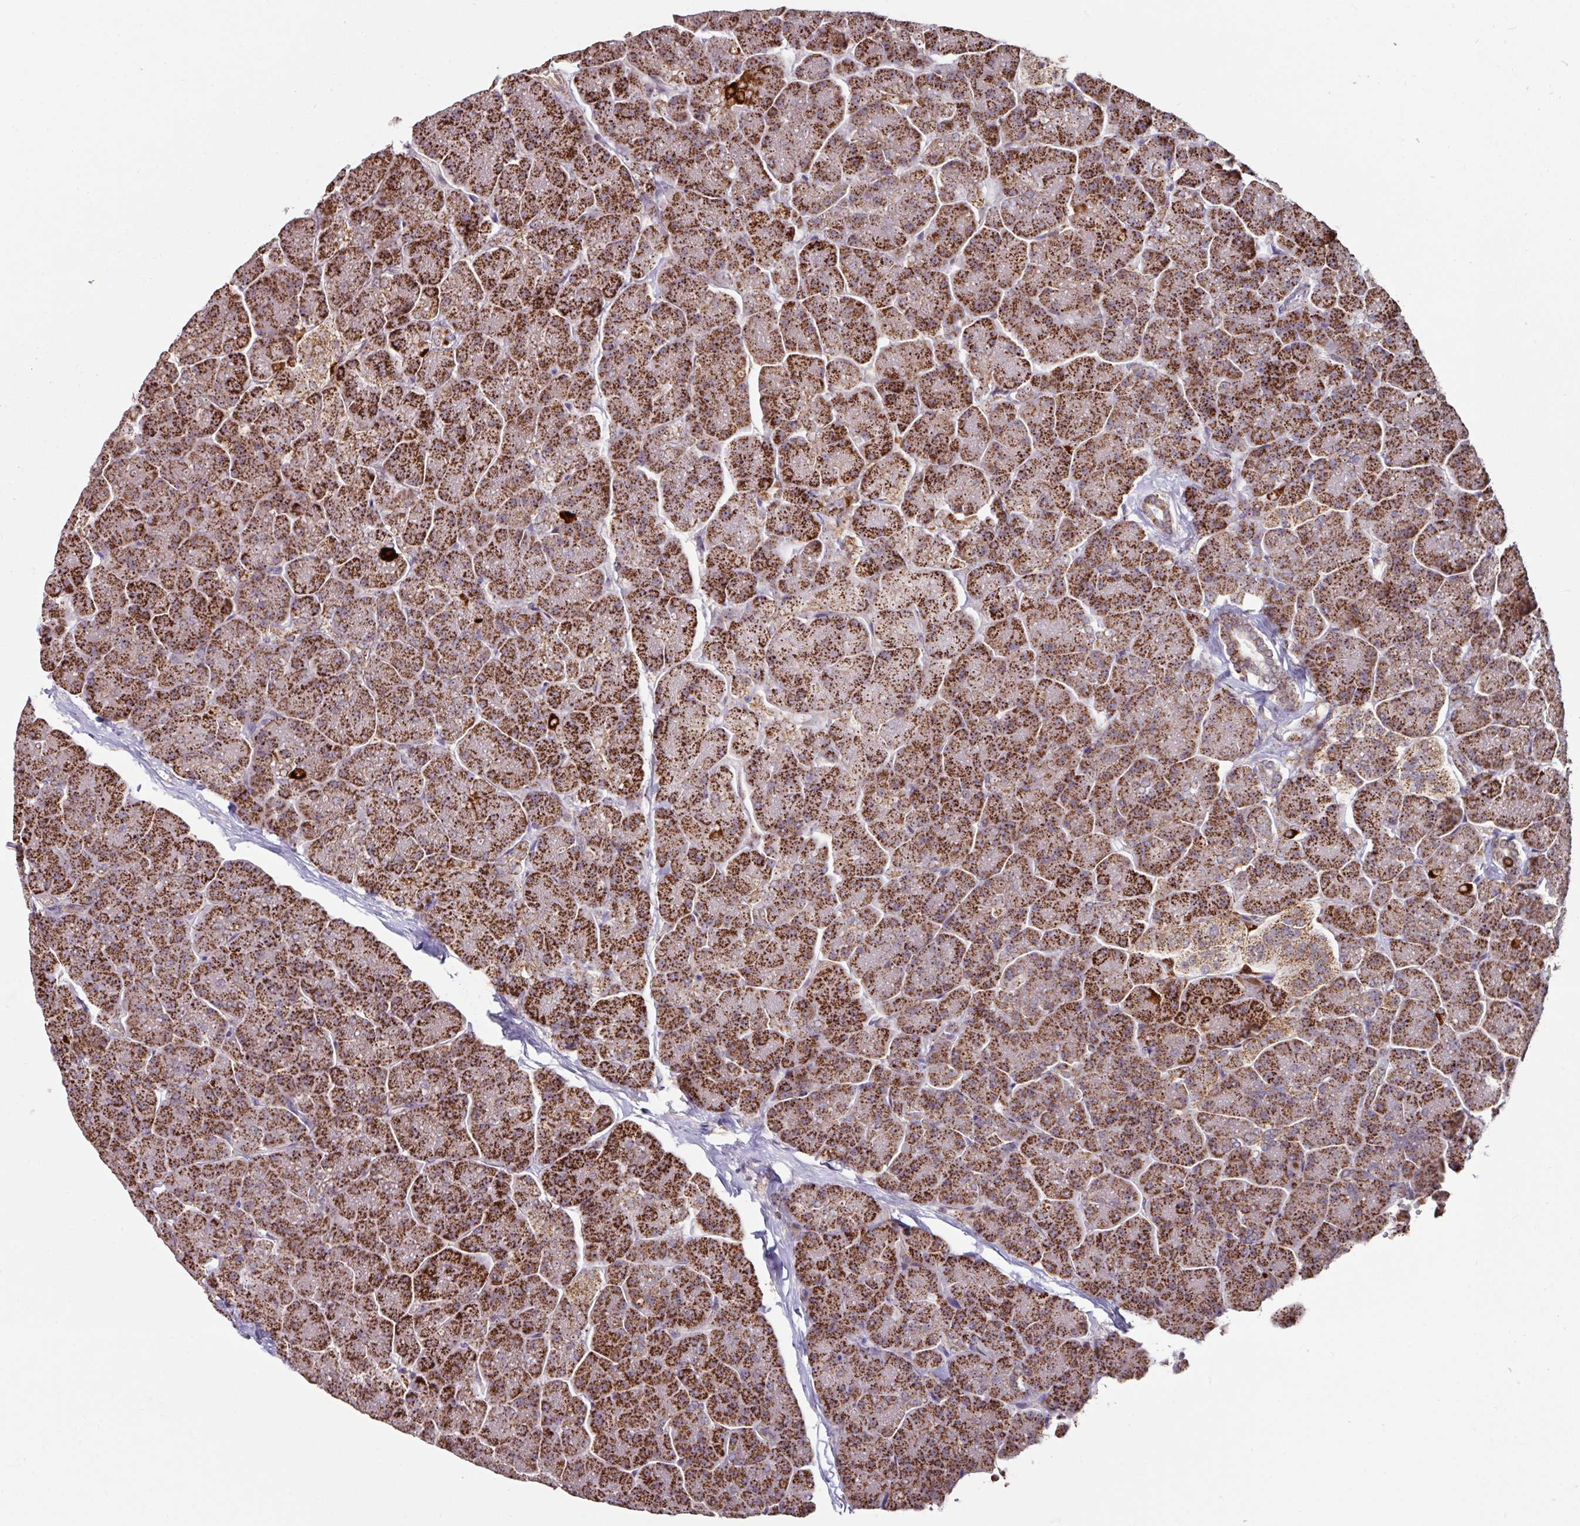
{"staining": {"intensity": "strong", "quantity": ">75%", "location": "cytoplasmic/membranous"}, "tissue": "pancreas", "cell_type": "Exocrine glandular cells", "image_type": "normal", "snomed": [{"axis": "morphology", "description": "Normal tissue, NOS"}, {"axis": "topography", "description": "Pancreas"}, {"axis": "topography", "description": "Peripheral nerve tissue"}], "caption": "Exocrine glandular cells reveal high levels of strong cytoplasmic/membranous staining in about >75% of cells in unremarkable human pancreas. The protein of interest is stained brown, and the nuclei are stained in blue (DAB (3,3'-diaminobenzidine) IHC with brightfield microscopy, high magnification).", "gene": "OR2D3", "patient": {"sex": "male", "age": 54}}